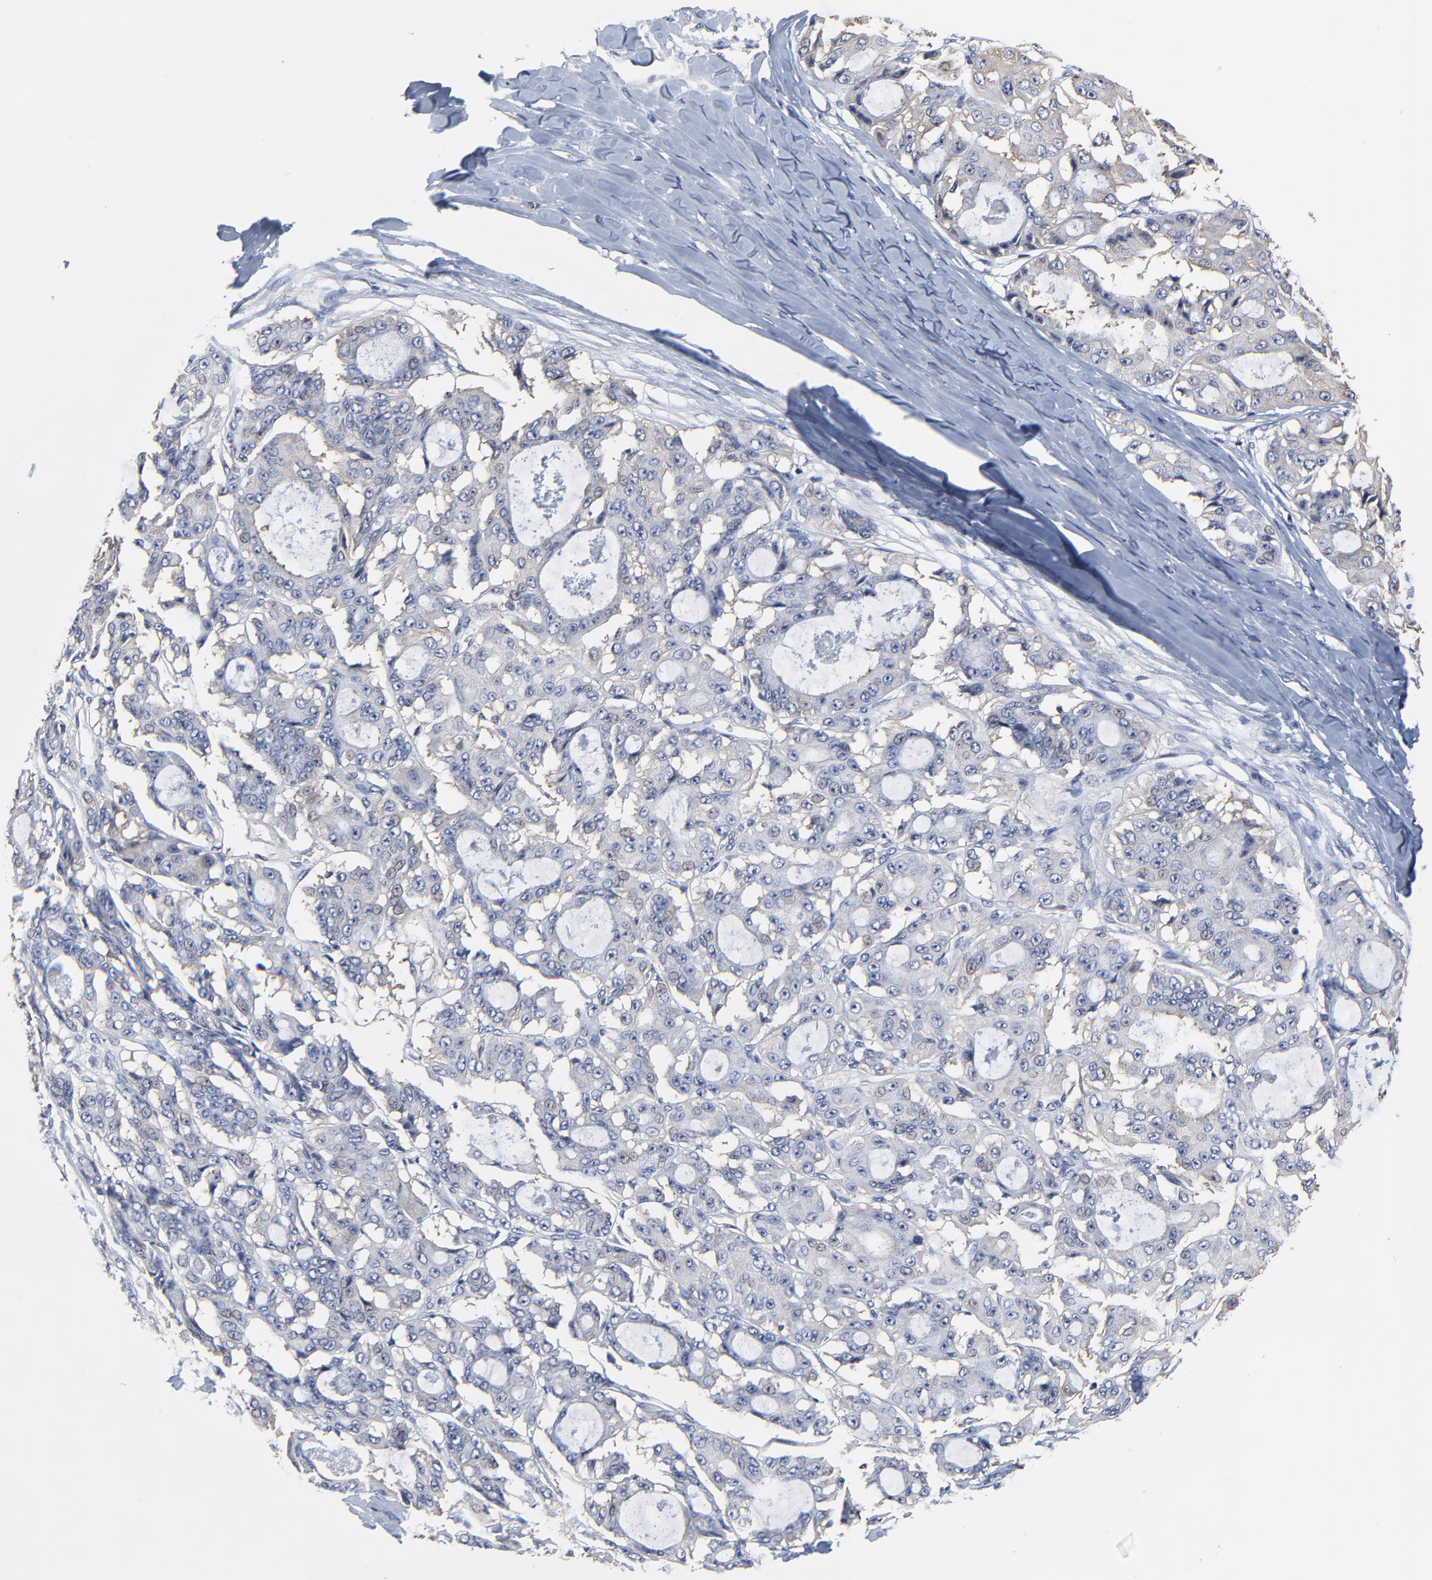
{"staining": {"intensity": "weak", "quantity": "<25%", "location": "cytoplasmic/membranous"}, "tissue": "ovarian cancer", "cell_type": "Tumor cells", "image_type": "cancer", "snomed": [{"axis": "morphology", "description": "Carcinoma, endometroid"}, {"axis": "topography", "description": "Ovary"}], "caption": "There is no significant expression in tumor cells of ovarian cancer. The staining was performed using DAB to visualize the protein expression in brown, while the nuclei were stained in blue with hematoxylin (Magnification: 20x).", "gene": "NXF3", "patient": {"sex": "female", "age": 61}}